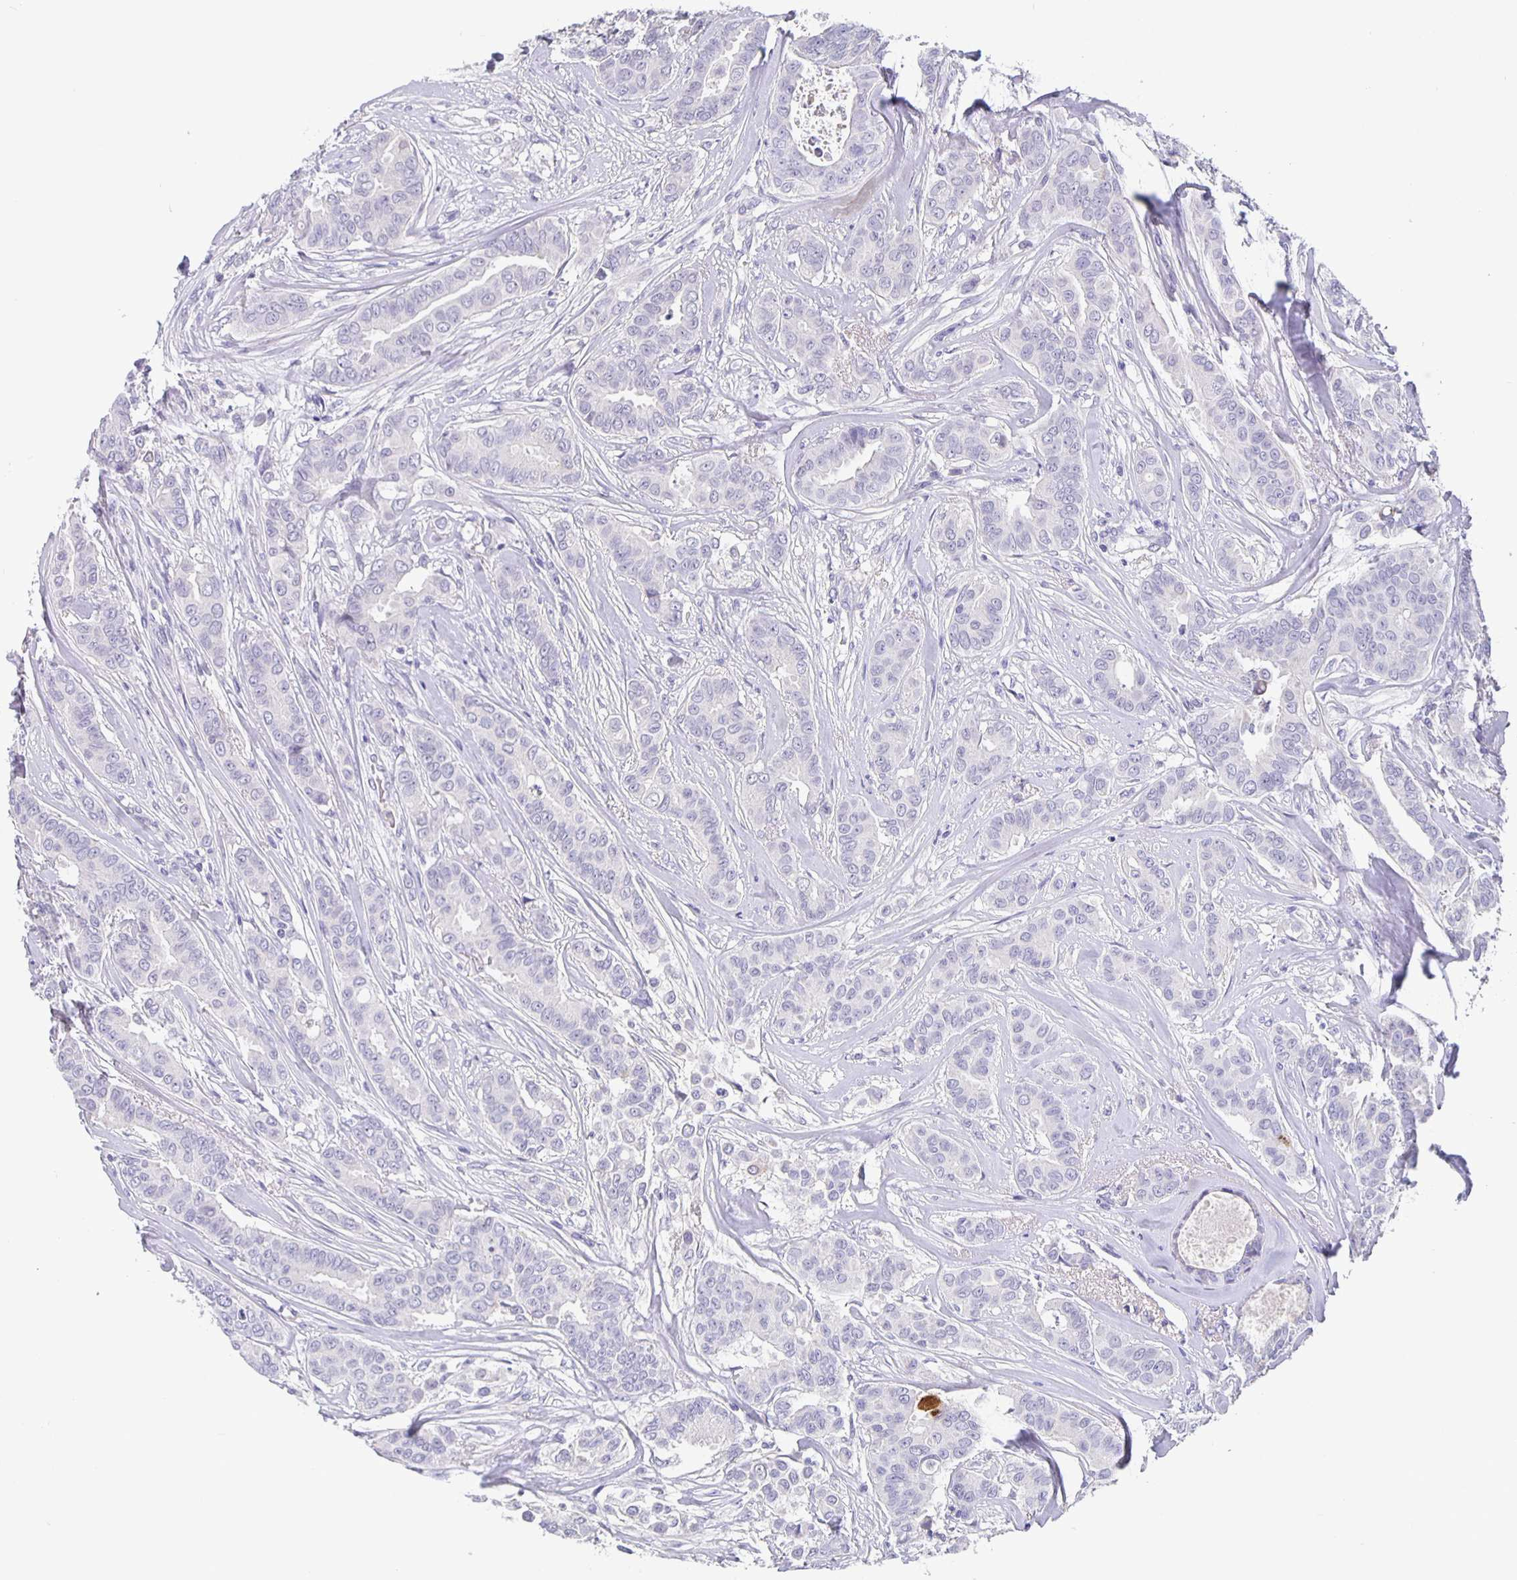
{"staining": {"intensity": "negative", "quantity": "none", "location": "none"}, "tissue": "breast cancer", "cell_type": "Tumor cells", "image_type": "cancer", "snomed": [{"axis": "morphology", "description": "Duct carcinoma"}, {"axis": "topography", "description": "Breast"}], "caption": "The photomicrograph reveals no staining of tumor cells in breast cancer. (DAB IHC visualized using brightfield microscopy, high magnification).", "gene": "GDF15", "patient": {"sex": "female", "age": 45}}